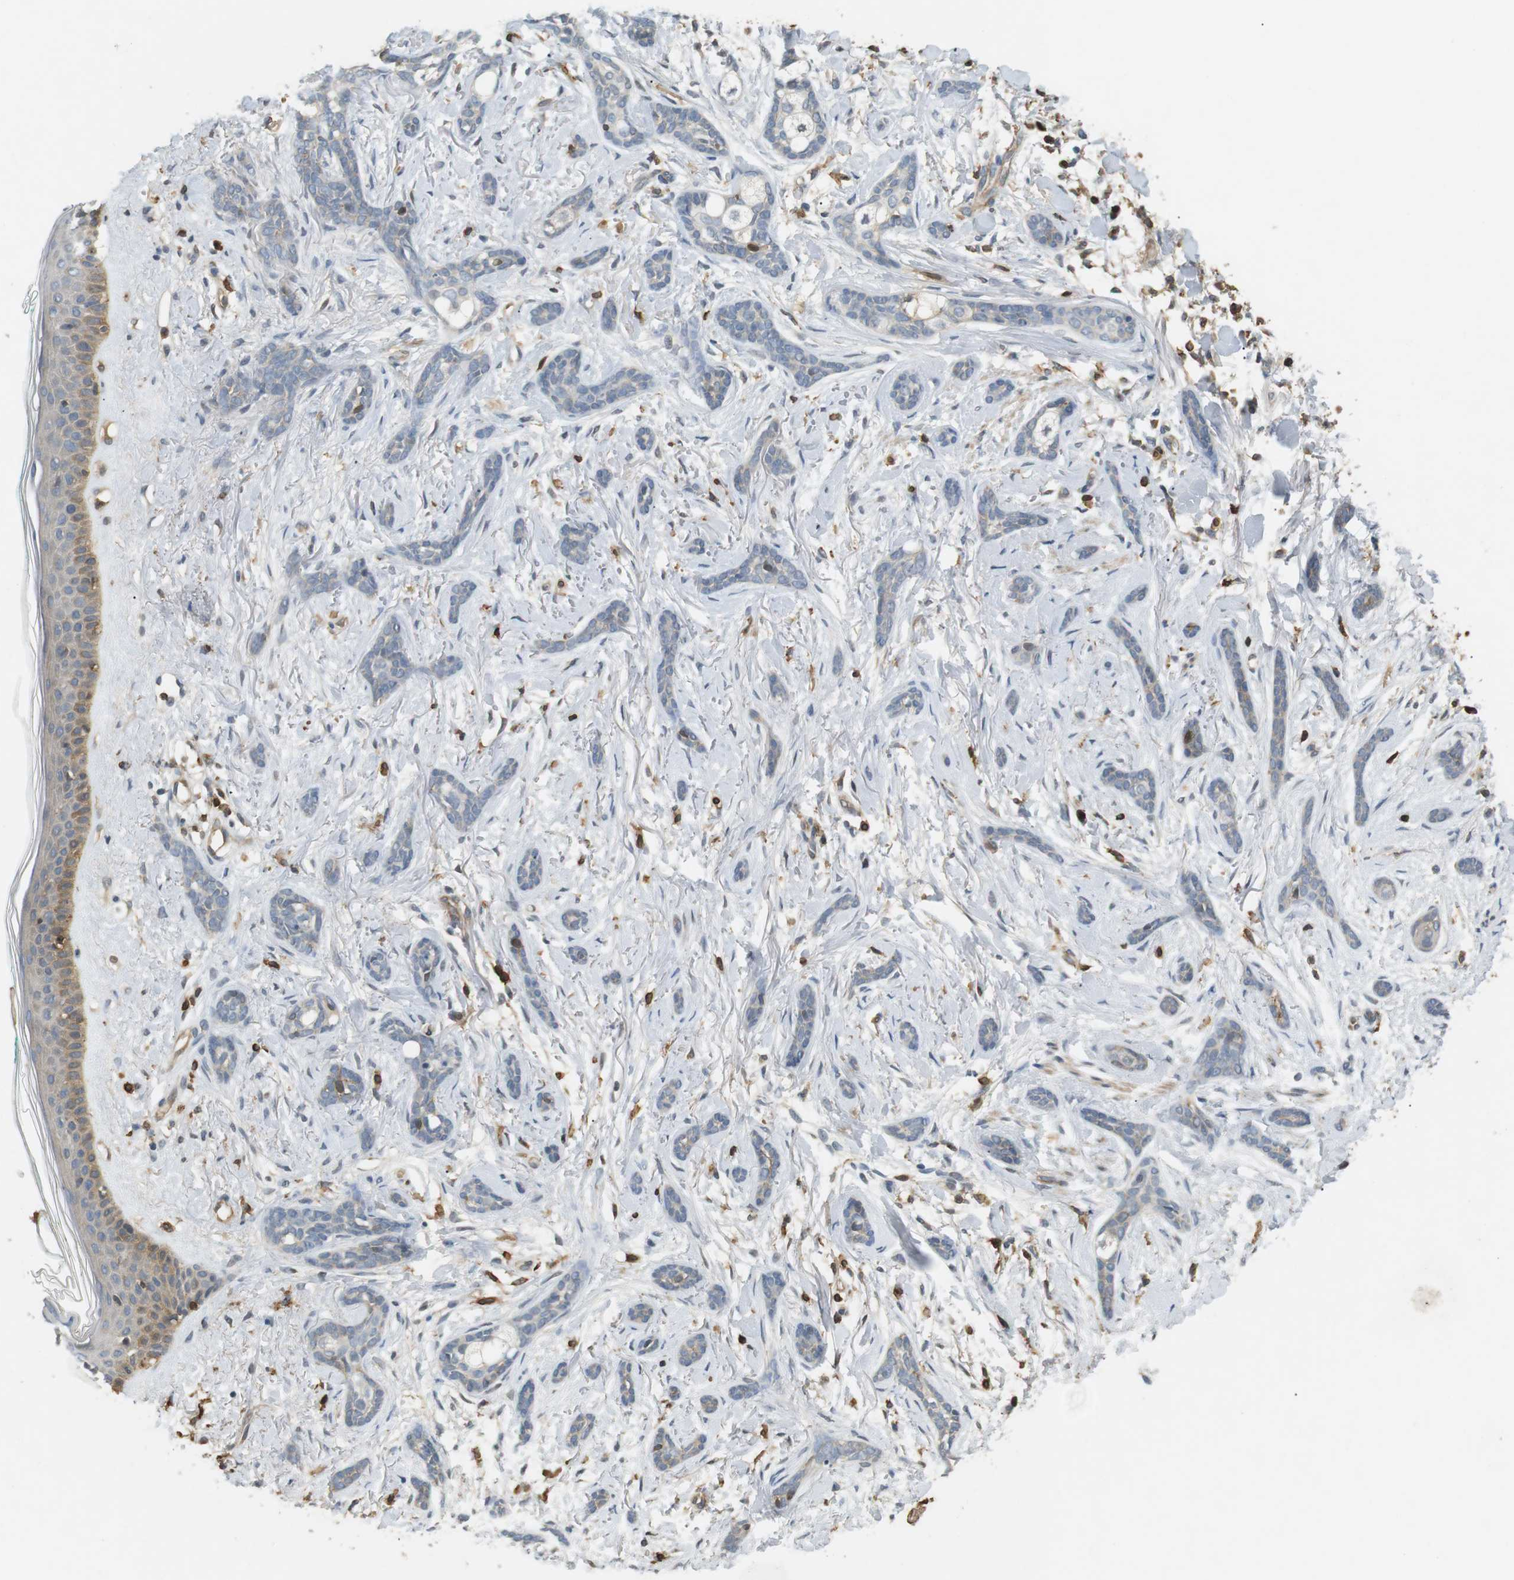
{"staining": {"intensity": "weak", "quantity": "<25%", "location": "cytoplasmic/membranous"}, "tissue": "skin cancer", "cell_type": "Tumor cells", "image_type": "cancer", "snomed": [{"axis": "morphology", "description": "Basal cell carcinoma"}, {"axis": "morphology", "description": "Adnexal tumor, benign"}, {"axis": "topography", "description": "Skin"}], "caption": "A micrograph of human basal cell carcinoma (skin) is negative for staining in tumor cells.", "gene": "P2RY1", "patient": {"sex": "female", "age": 42}}